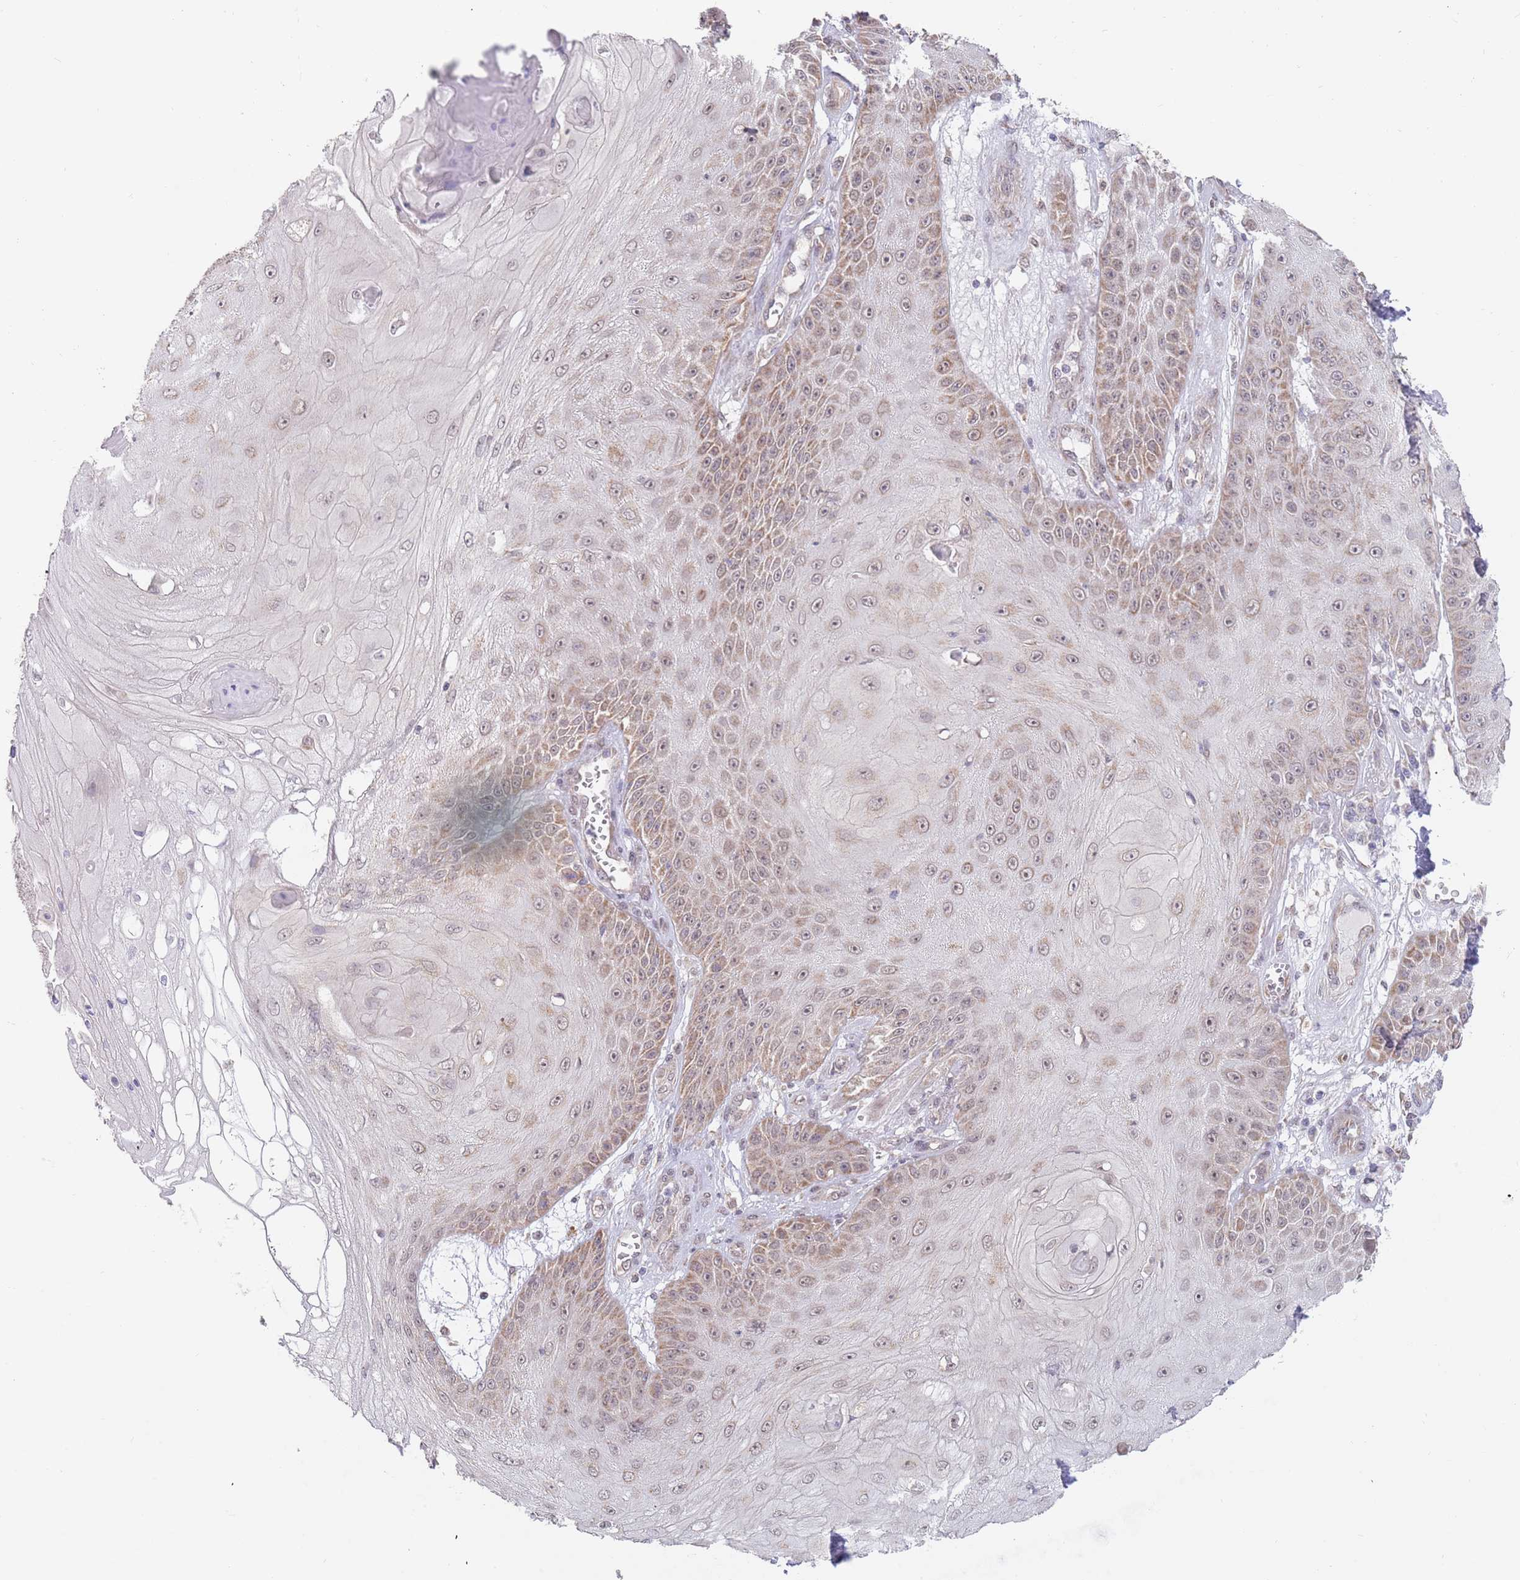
{"staining": {"intensity": "moderate", "quantity": "25%-75%", "location": "cytoplasmic/membranous"}, "tissue": "skin cancer", "cell_type": "Tumor cells", "image_type": "cancer", "snomed": [{"axis": "morphology", "description": "Squamous cell carcinoma, NOS"}, {"axis": "topography", "description": "Skin"}], "caption": "A histopathology image showing moderate cytoplasmic/membranous positivity in about 25%-75% of tumor cells in skin cancer (squamous cell carcinoma), as visualized by brown immunohistochemical staining.", "gene": "UQCC3", "patient": {"sex": "male", "age": 70}}